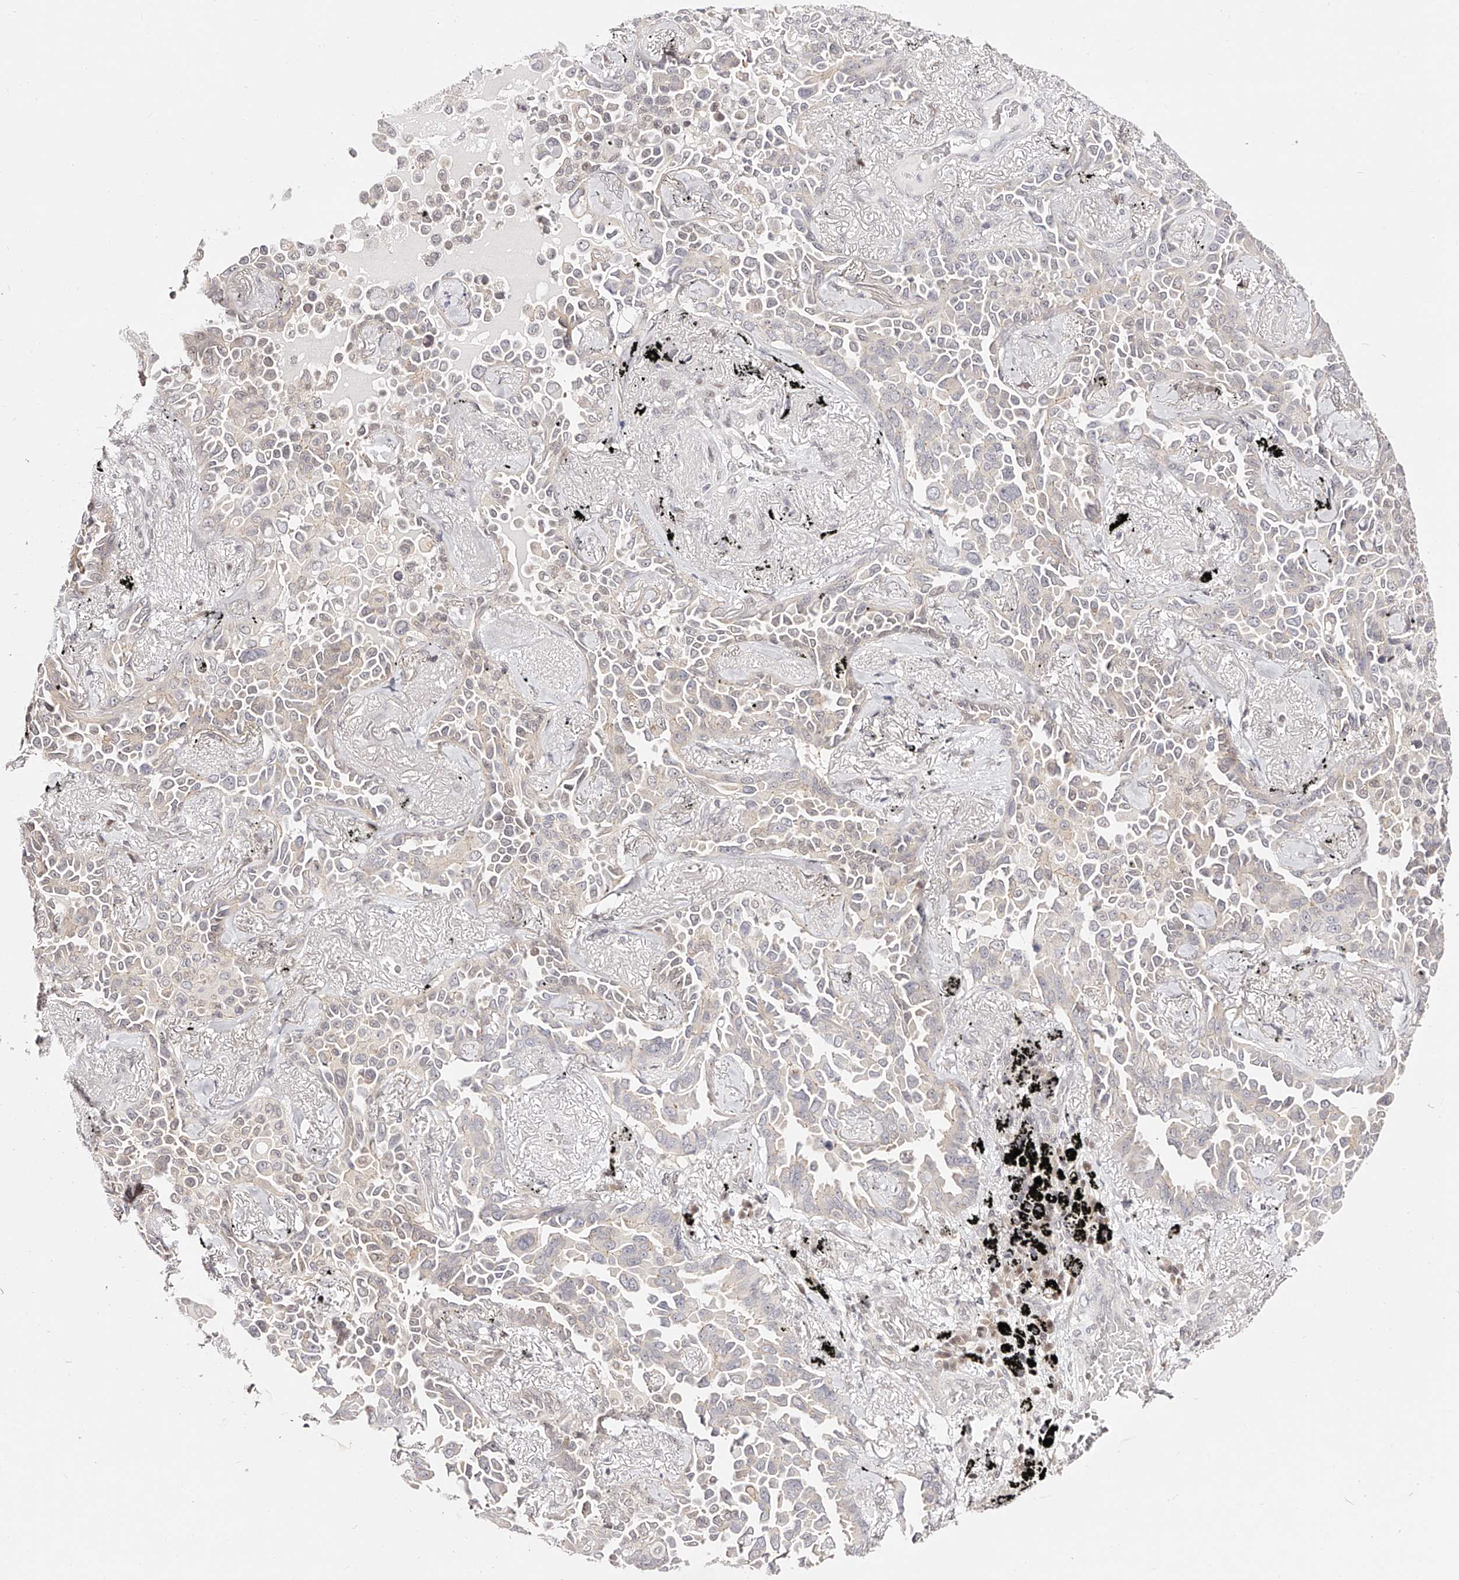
{"staining": {"intensity": "negative", "quantity": "none", "location": "none"}, "tissue": "lung cancer", "cell_type": "Tumor cells", "image_type": "cancer", "snomed": [{"axis": "morphology", "description": "Adenocarcinoma, NOS"}, {"axis": "topography", "description": "Lung"}], "caption": "Human lung adenocarcinoma stained for a protein using immunohistochemistry shows no expression in tumor cells.", "gene": "USF3", "patient": {"sex": "female", "age": 67}}